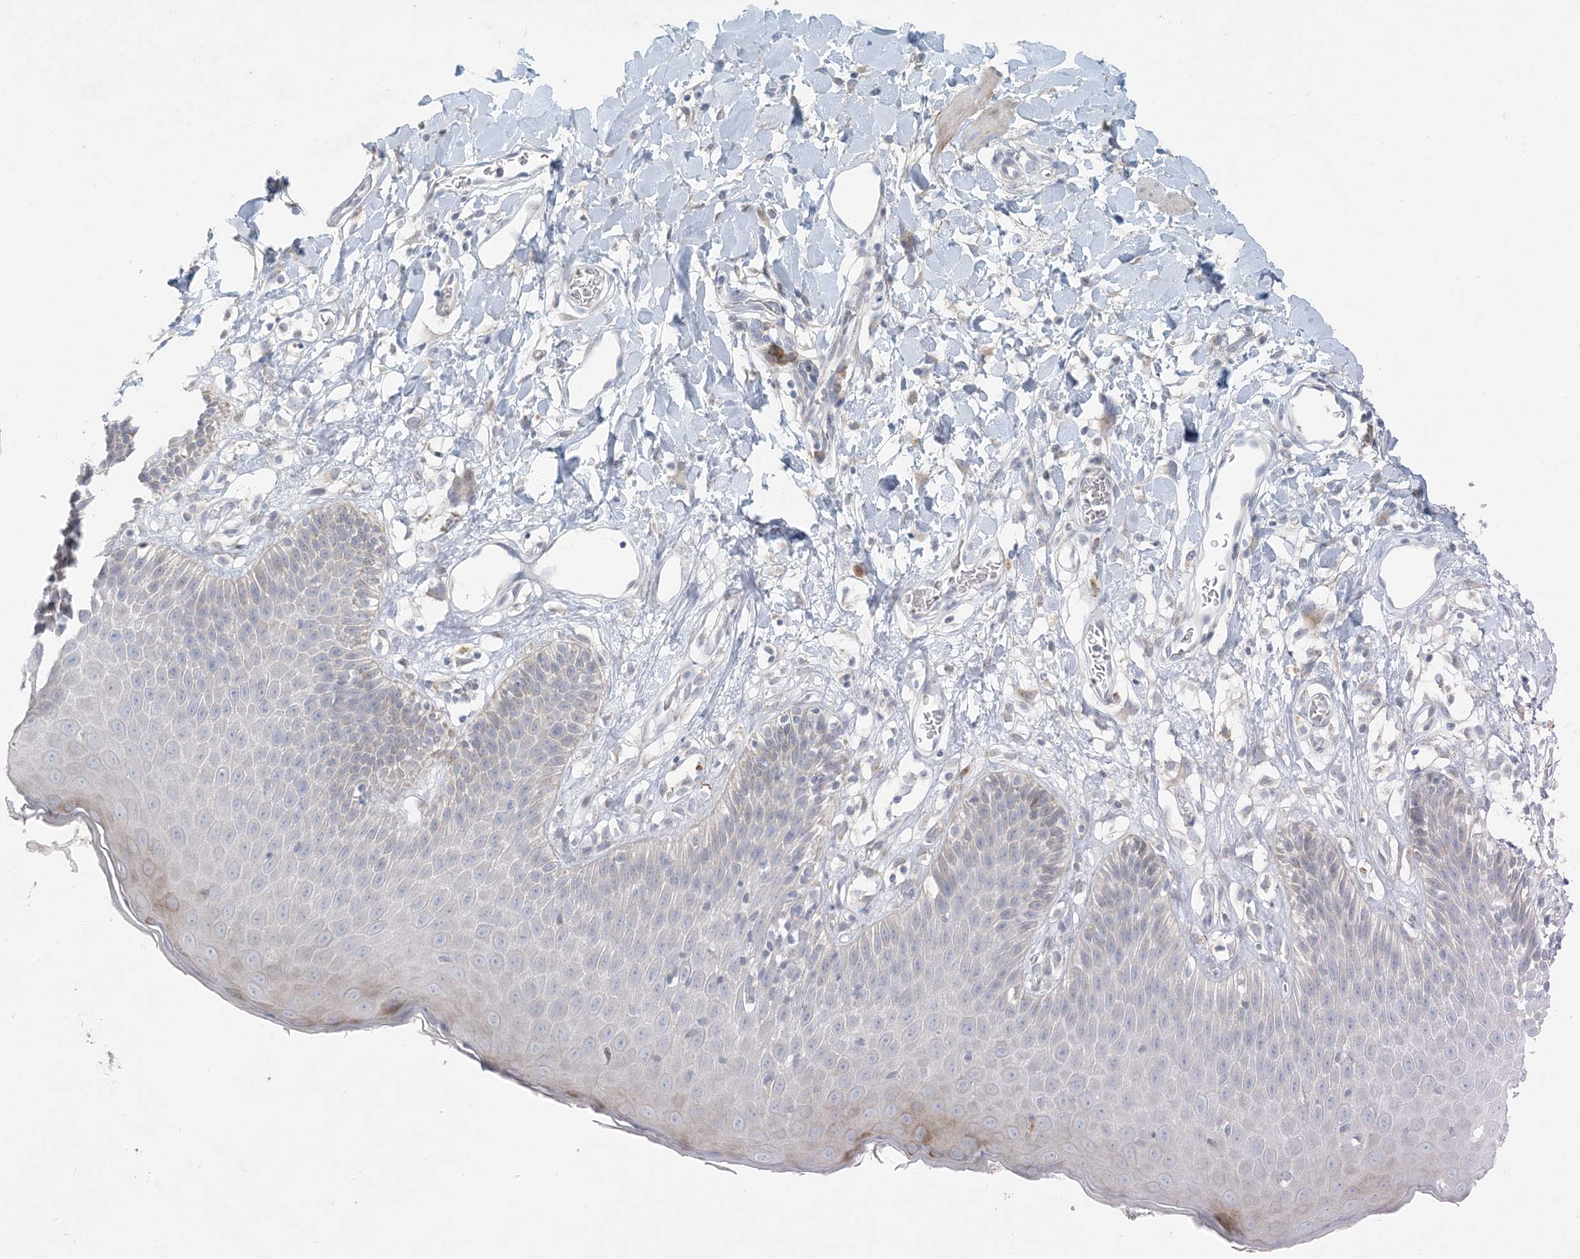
{"staining": {"intensity": "weak", "quantity": "<25%", "location": "cytoplasmic/membranous"}, "tissue": "skin", "cell_type": "Epidermal cells", "image_type": "normal", "snomed": [{"axis": "morphology", "description": "Normal tissue, NOS"}, {"axis": "topography", "description": "Vulva"}], "caption": "An IHC histopathology image of unremarkable skin is shown. There is no staining in epidermal cells of skin.", "gene": "ZNF385D", "patient": {"sex": "female", "age": 68}}